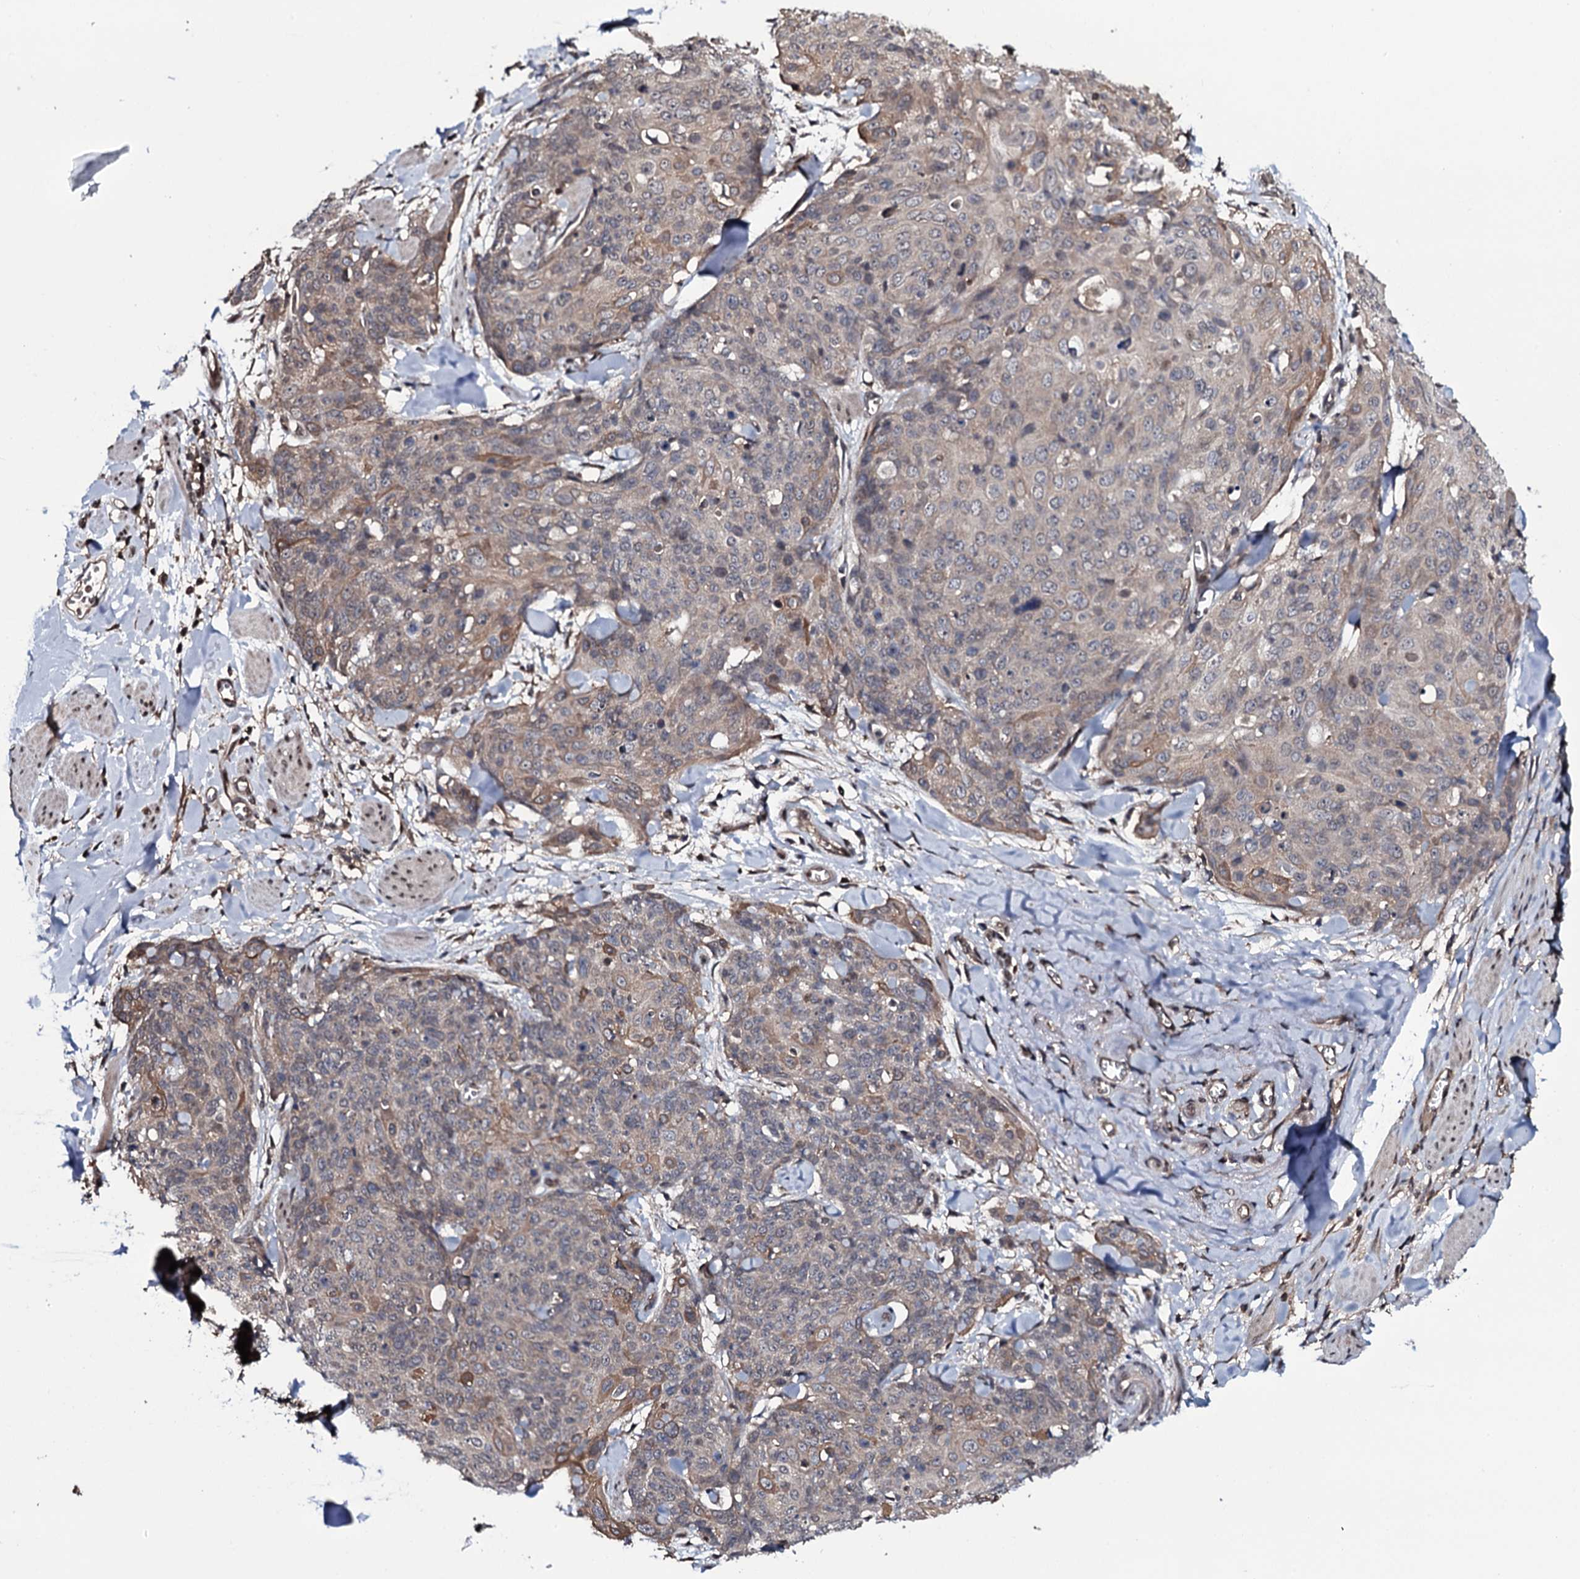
{"staining": {"intensity": "weak", "quantity": "<25%", "location": "cytoplasmic/membranous"}, "tissue": "skin cancer", "cell_type": "Tumor cells", "image_type": "cancer", "snomed": [{"axis": "morphology", "description": "Squamous cell carcinoma, NOS"}, {"axis": "topography", "description": "Skin"}, {"axis": "topography", "description": "Vulva"}], "caption": "DAB (3,3'-diaminobenzidine) immunohistochemical staining of skin cancer (squamous cell carcinoma) demonstrates no significant expression in tumor cells.", "gene": "HDDC3", "patient": {"sex": "female", "age": 85}}